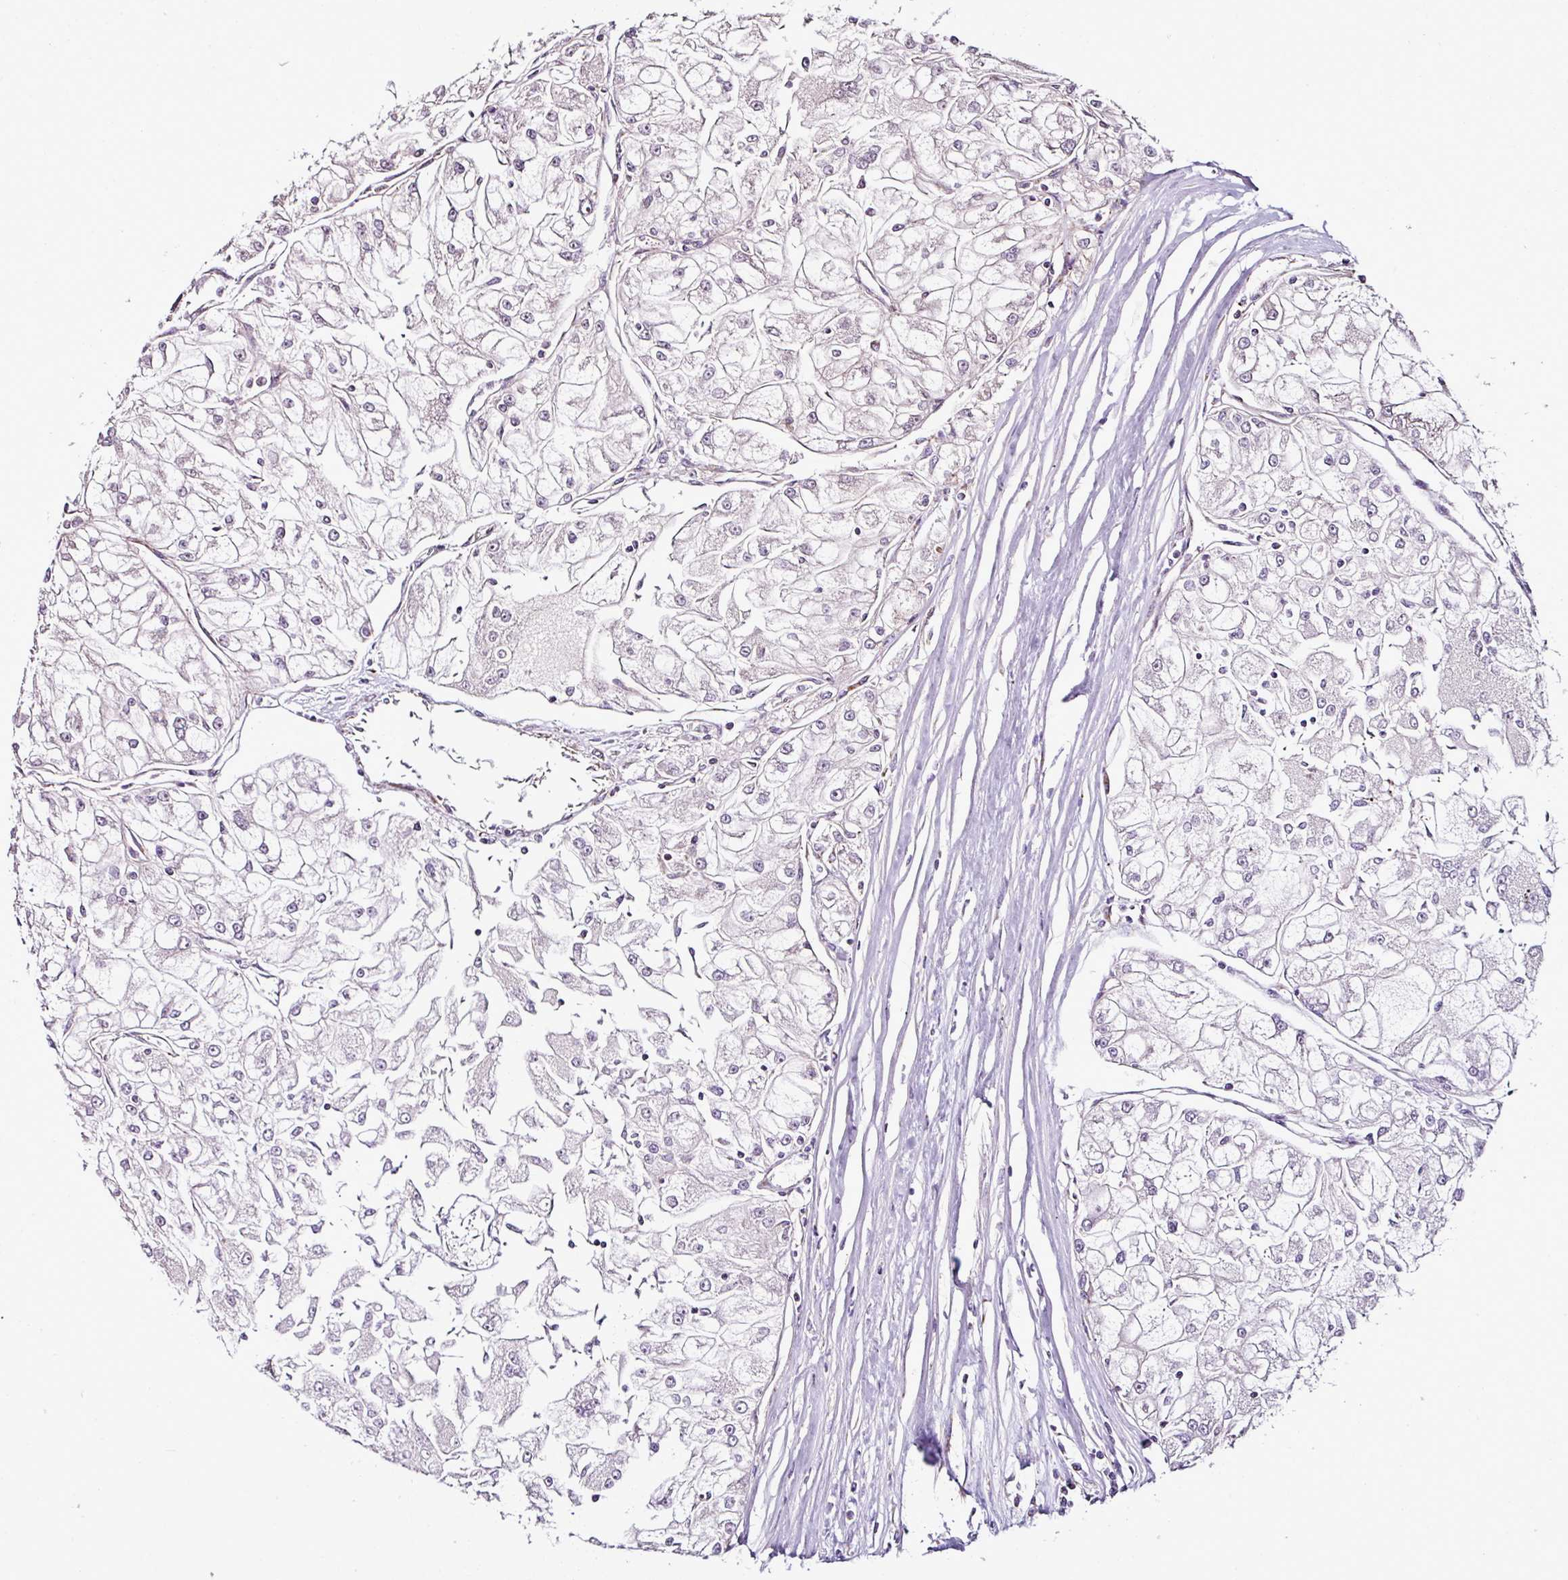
{"staining": {"intensity": "negative", "quantity": "none", "location": "none"}, "tissue": "renal cancer", "cell_type": "Tumor cells", "image_type": "cancer", "snomed": [{"axis": "morphology", "description": "Adenocarcinoma, NOS"}, {"axis": "topography", "description": "Kidney"}], "caption": "Tumor cells show no significant expression in adenocarcinoma (renal). Nuclei are stained in blue.", "gene": "DPAGT1", "patient": {"sex": "female", "age": 72}}